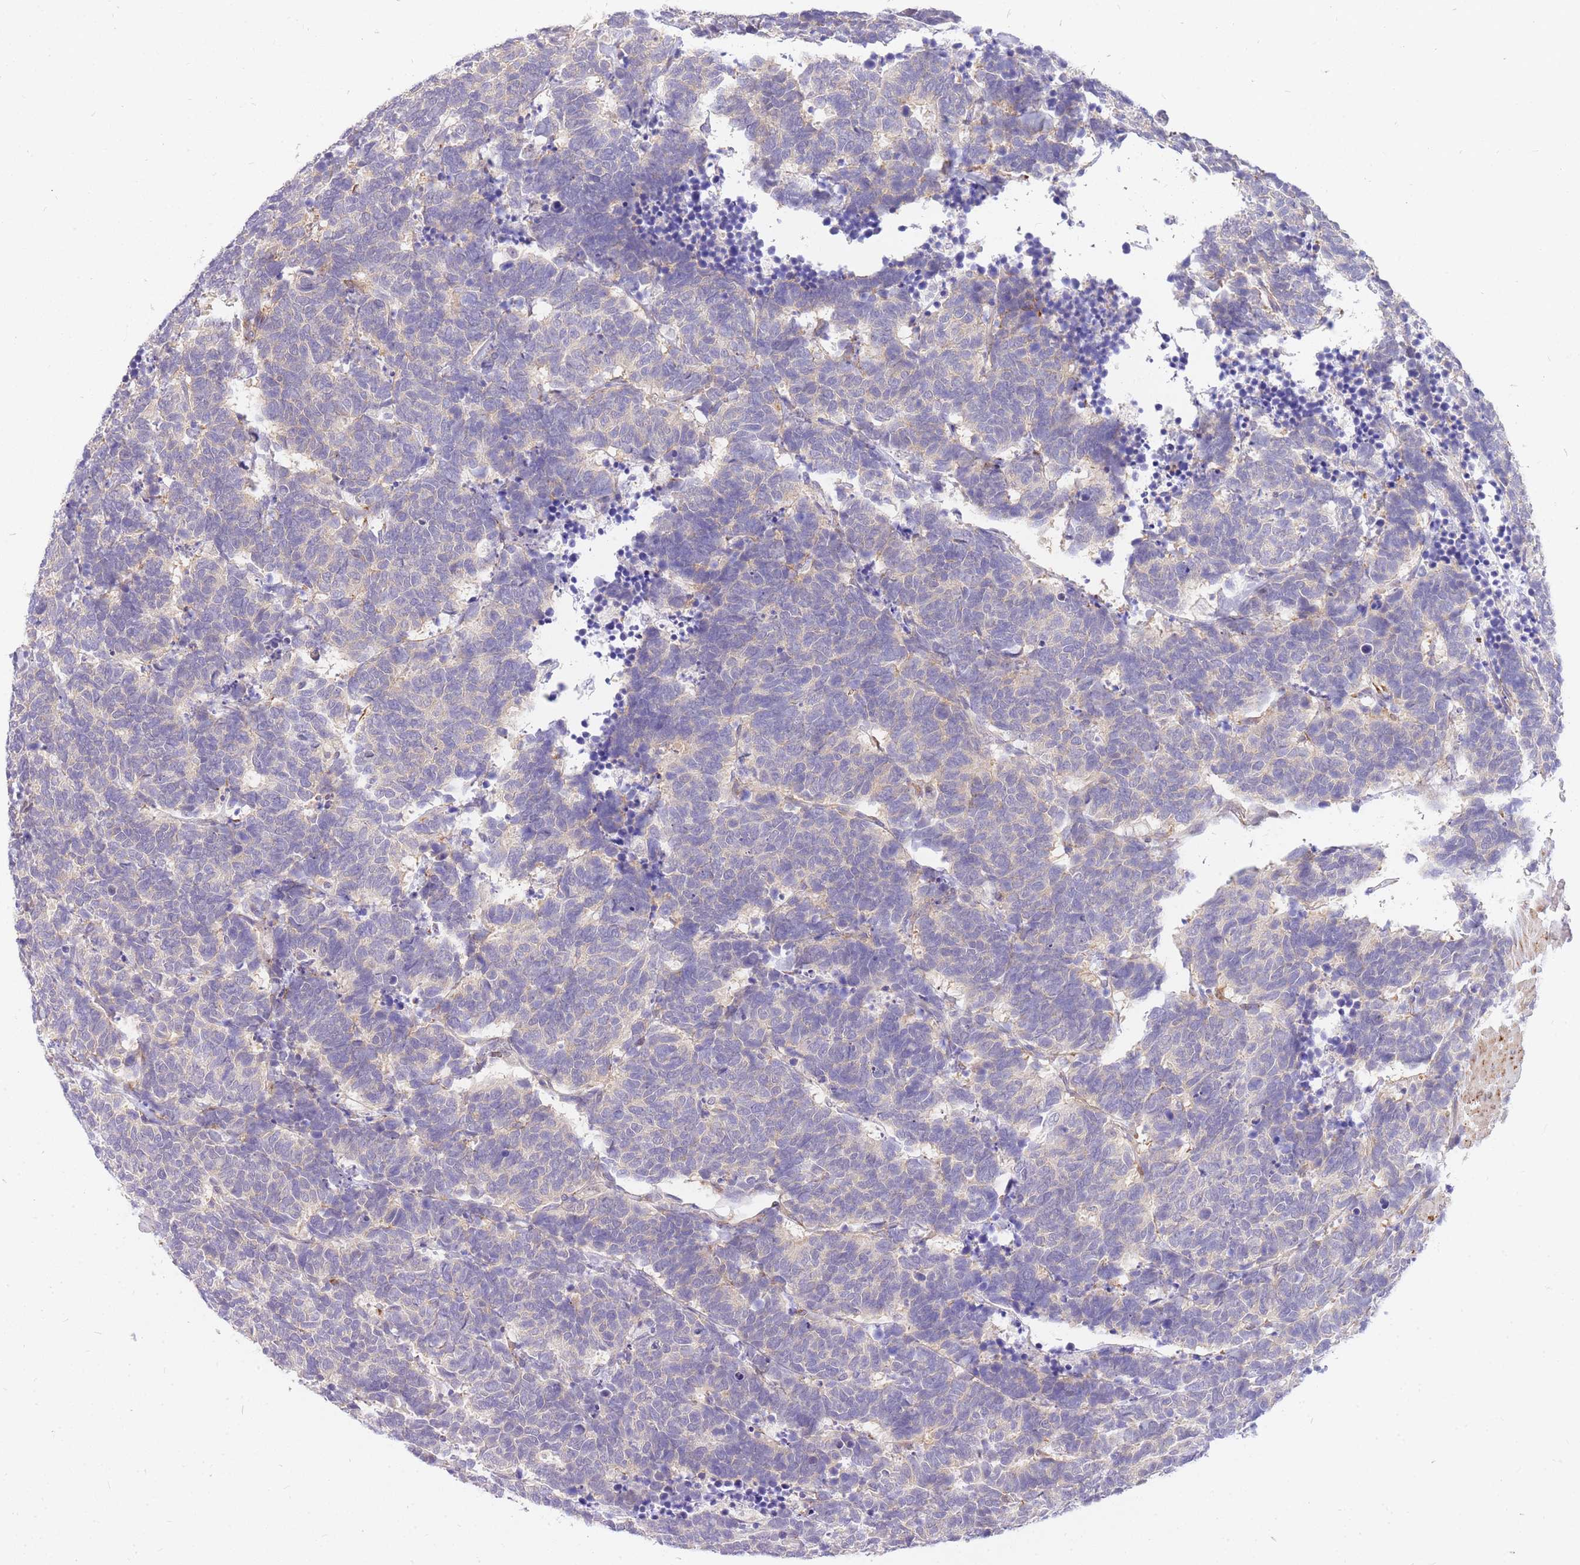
{"staining": {"intensity": "negative", "quantity": "none", "location": "none"}, "tissue": "carcinoid", "cell_type": "Tumor cells", "image_type": "cancer", "snomed": [{"axis": "morphology", "description": "Carcinoma, NOS"}, {"axis": "morphology", "description": "Carcinoid, malignant, NOS"}, {"axis": "topography", "description": "Urinary bladder"}], "caption": "Protein analysis of carcinoid exhibits no significant positivity in tumor cells.", "gene": "S100PBP", "patient": {"sex": "male", "age": 57}}